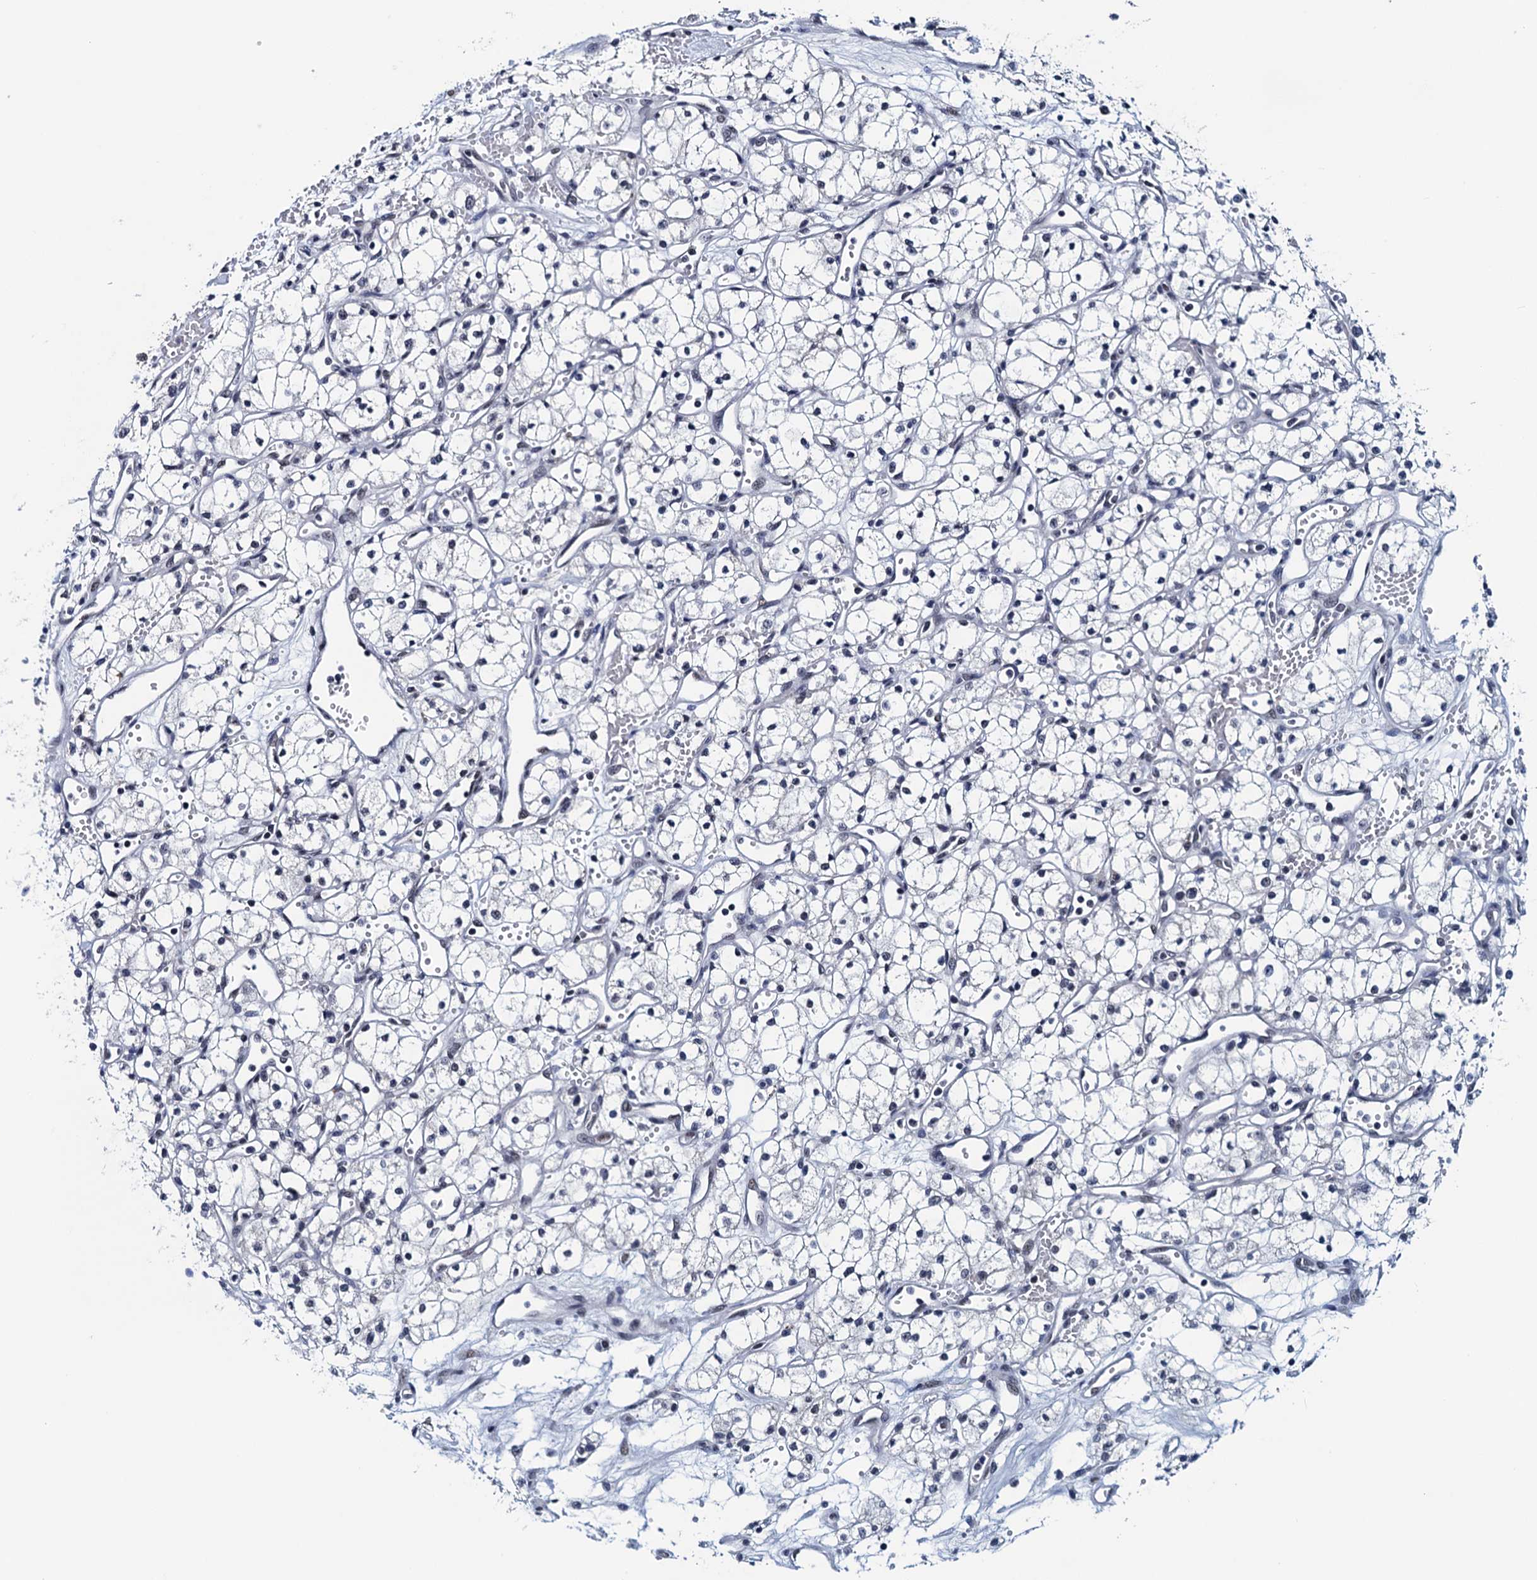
{"staining": {"intensity": "negative", "quantity": "none", "location": "none"}, "tissue": "renal cancer", "cell_type": "Tumor cells", "image_type": "cancer", "snomed": [{"axis": "morphology", "description": "Adenocarcinoma, NOS"}, {"axis": "topography", "description": "Kidney"}], "caption": "DAB (3,3'-diaminobenzidine) immunohistochemical staining of human renal adenocarcinoma shows no significant expression in tumor cells. (DAB IHC visualized using brightfield microscopy, high magnification).", "gene": "FNBP4", "patient": {"sex": "male", "age": 59}}